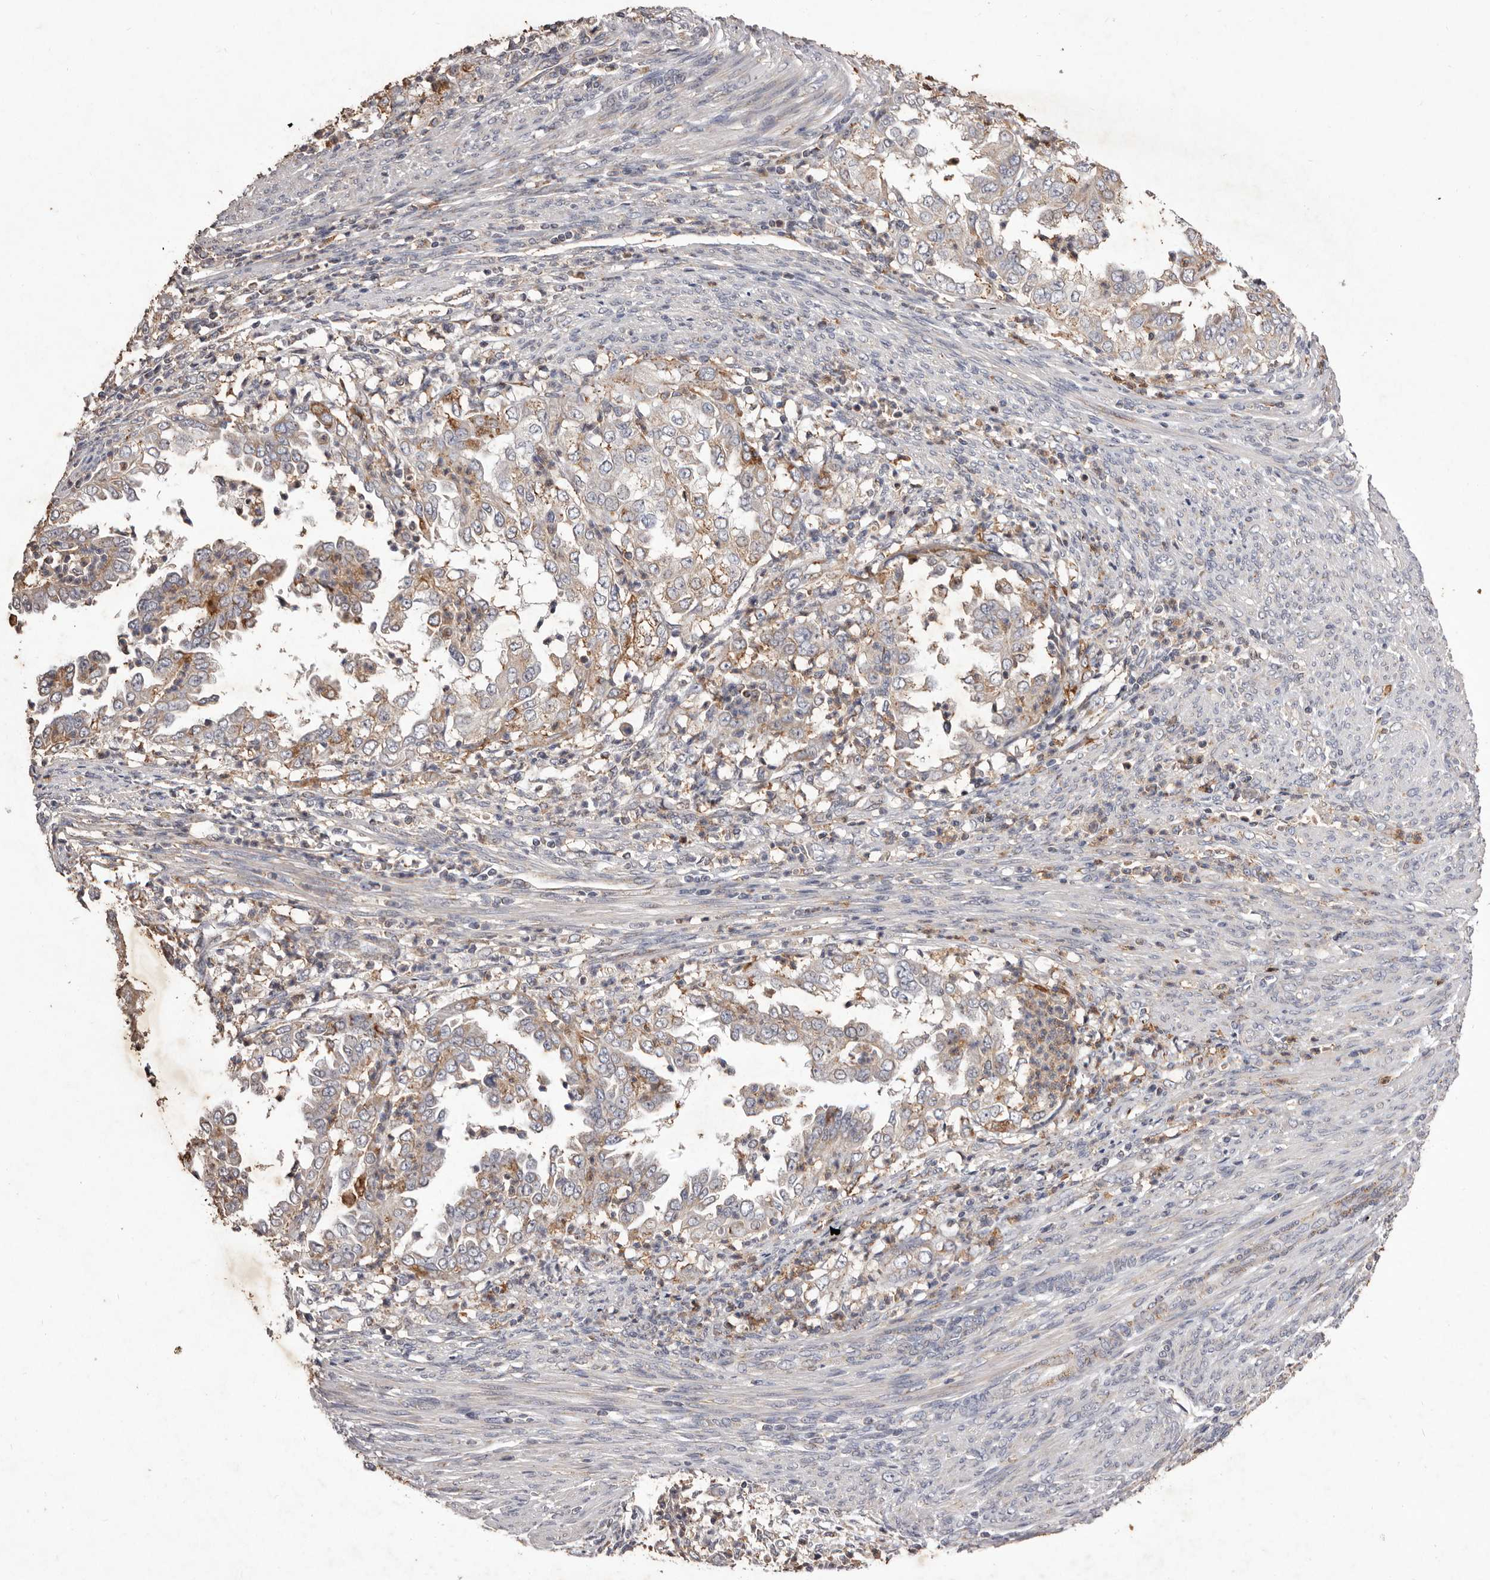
{"staining": {"intensity": "moderate", "quantity": "<25%", "location": "cytoplasmic/membranous"}, "tissue": "endometrial cancer", "cell_type": "Tumor cells", "image_type": "cancer", "snomed": [{"axis": "morphology", "description": "Adenocarcinoma, NOS"}, {"axis": "topography", "description": "Endometrium"}], "caption": "Moderate cytoplasmic/membranous expression for a protein is identified in approximately <25% of tumor cells of endometrial cancer (adenocarcinoma) using immunohistochemistry.", "gene": "CXCL14", "patient": {"sex": "female", "age": 85}}